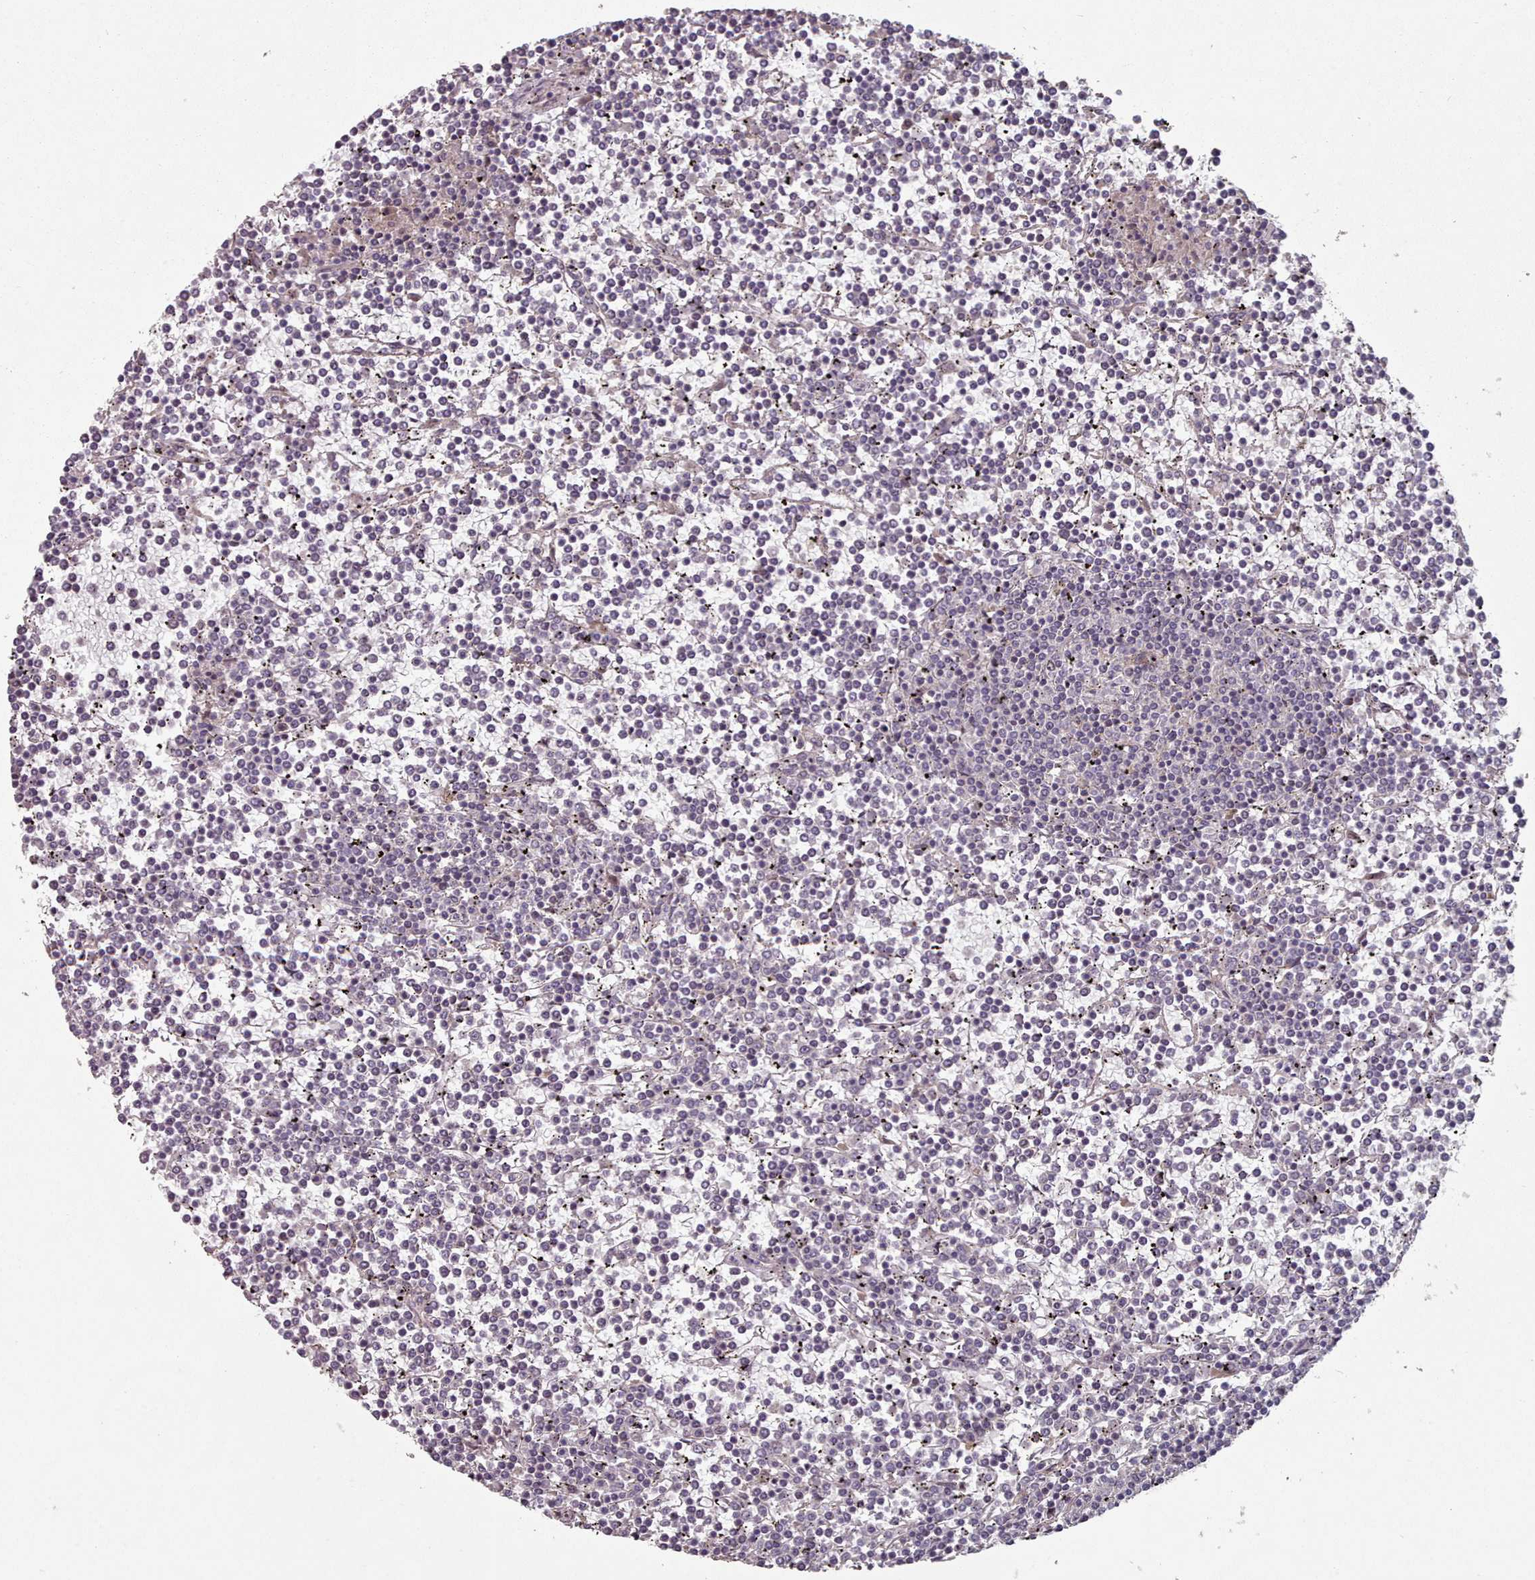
{"staining": {"intensity": "negative", "quantity": "none", "location": "none"}, "tissue": "lymphoma", "cell_type": "Tumor cells", "image_type": "cancer", "snomed": [{"axis": "morphology", "description": "Malignant lymphoma, non-Hodgkin's type, Low grade"}, {"axis": "topography", "description": "Spleen"}], "caption": "Malignant lymphoma, non-Hodgkin's type (low-grade) stained for a protein using immunohistochemistry displays no expression tumor cells.", "gene": "ERCC6L", "patient": {"sex": "female", "age": 19}}